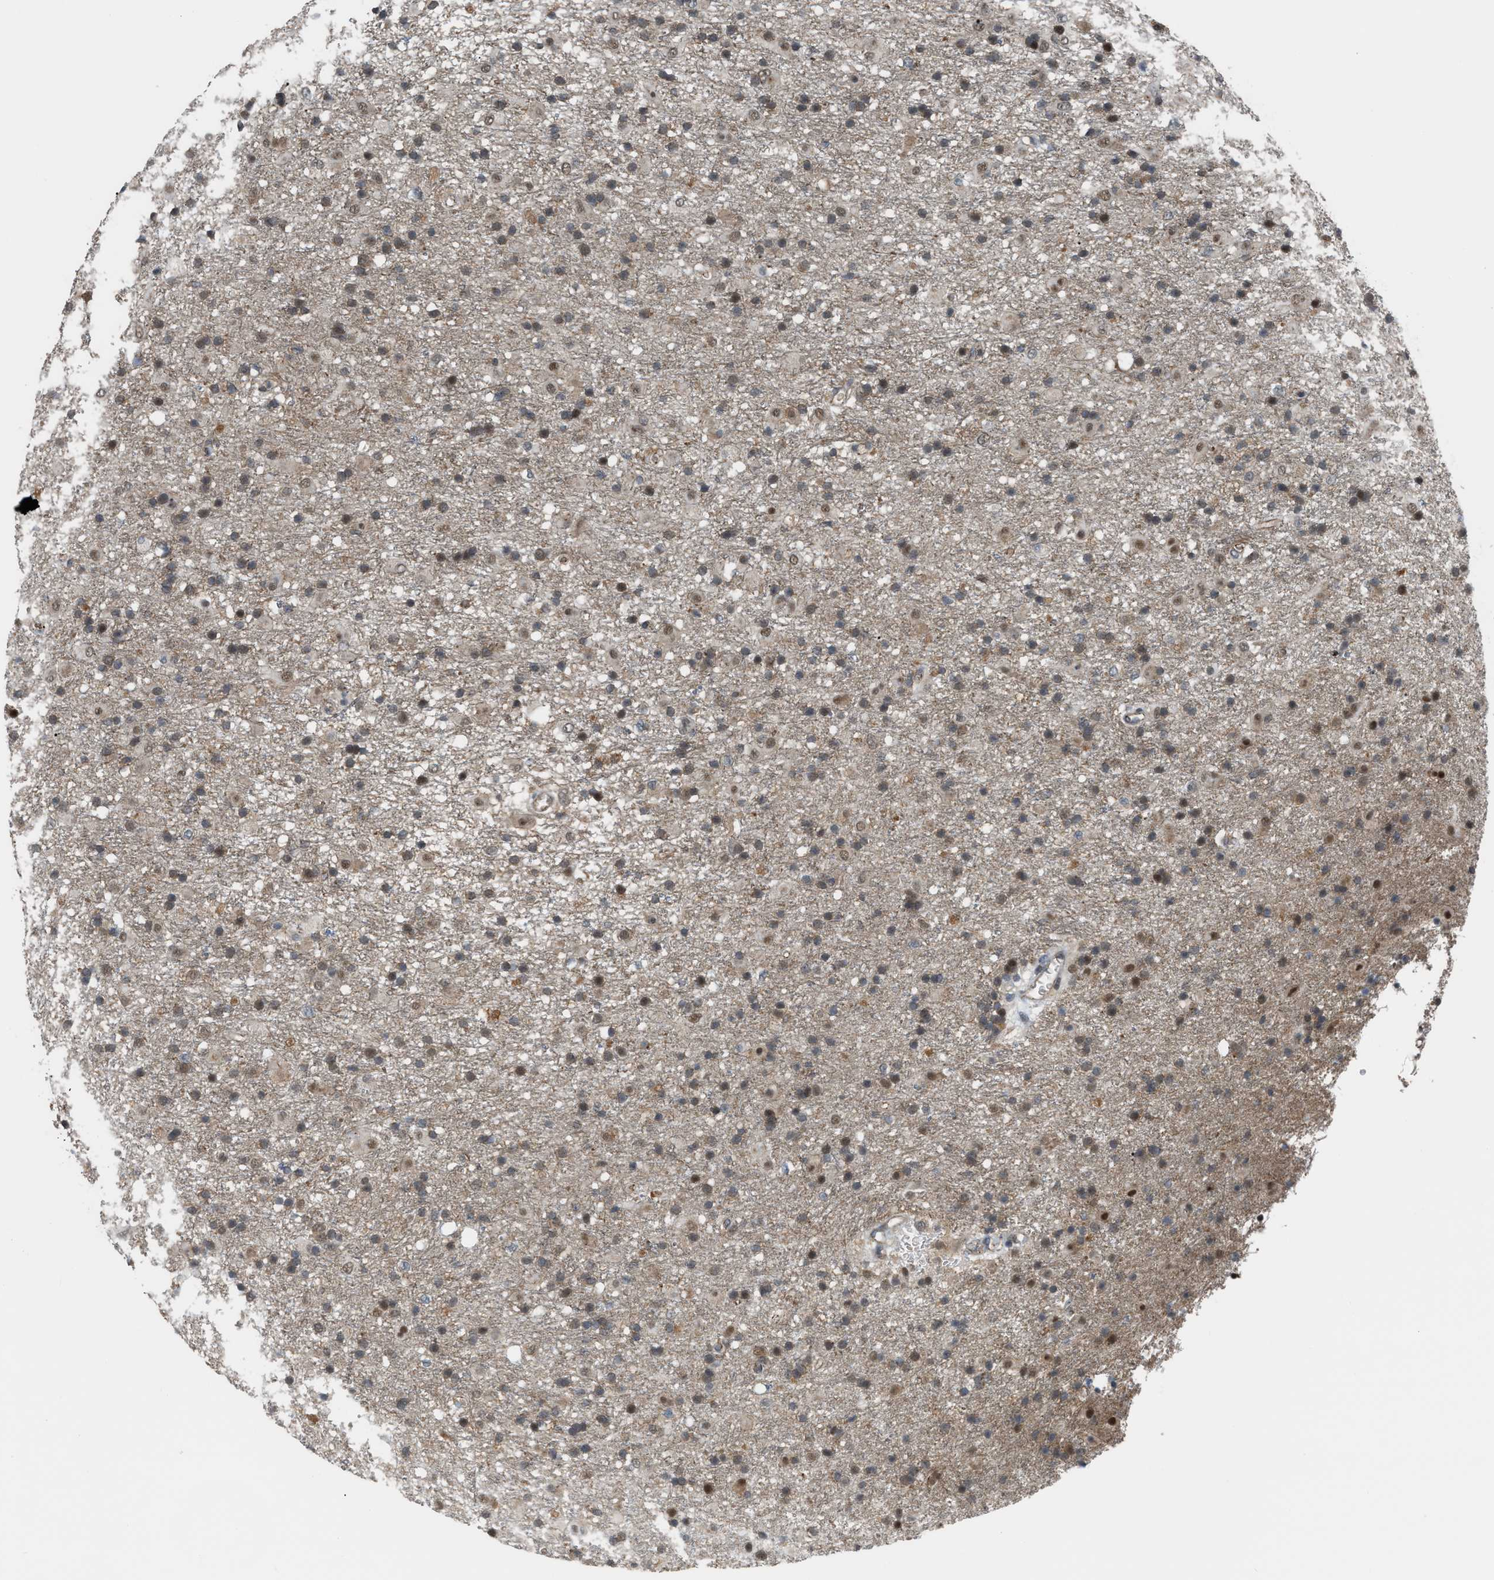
{"staining": {"intensity": "weak", "quantity": "25%-75%", "location": "nuclear"}, "tissue": "glioma", "cell_type": "Tumor cells", "image_type": "cancer", "snomed": [{"axis": "morphology", "description": "Glioma, malignant, Low grade"}, {"axis": "topography", "description": "Brain"}], "caption": "High-magnification brightfield microscopy of glioma stained with DAB (brown) and counterstained with hematoxylin (blue). tumor cells exhibit weak nuclear expression is identified in about25%-75% of cells.", "gene": "RFFL", "patient": {"sex": "male", "age": 65}}